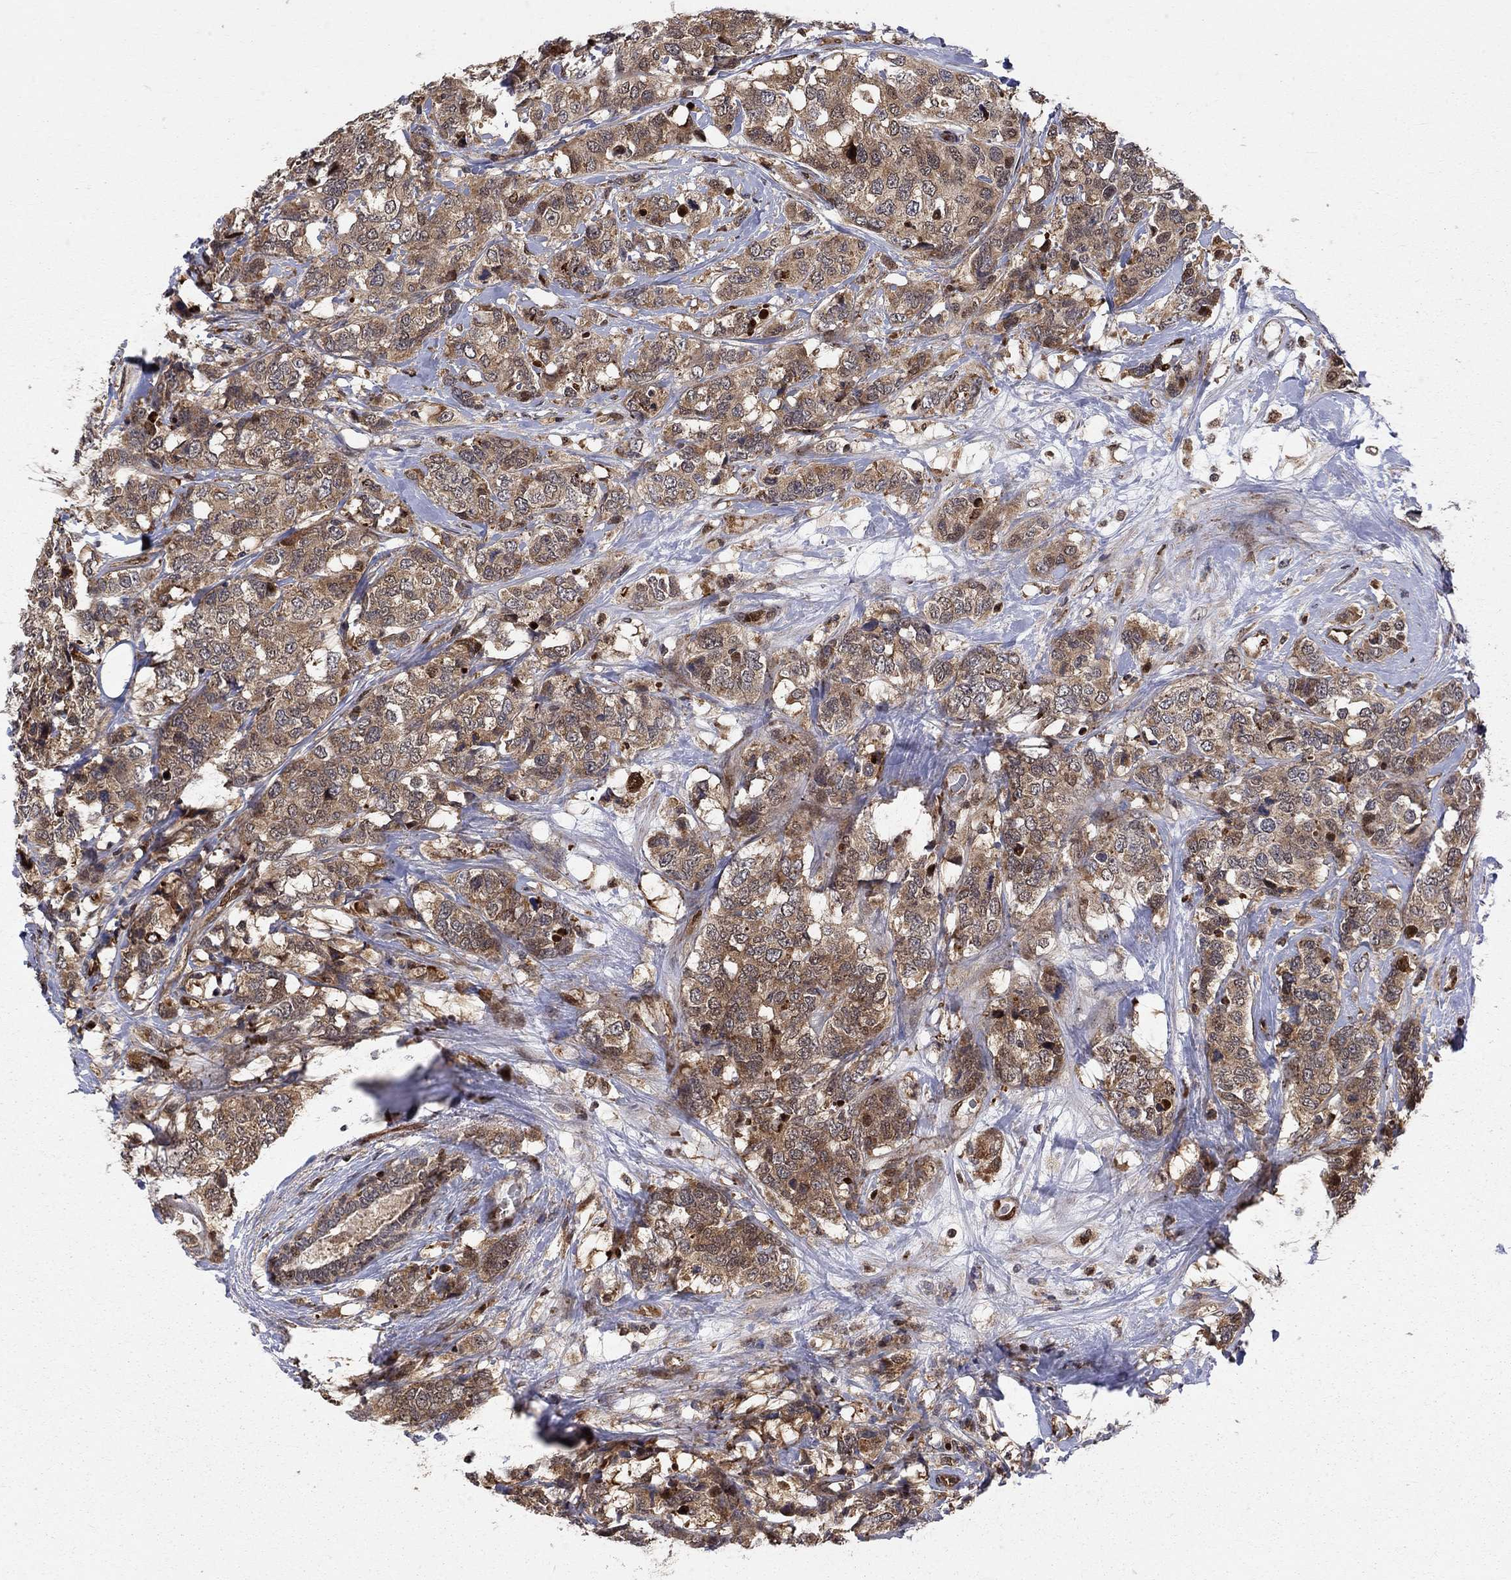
{"staining": {"intensity": "moderate", "quantity": ">75%", "location": "cytoplasmic/membranous,nuclear"}, "tissue": "breast cancer", "cell_type": "Tumor cells", "image_type": "cancer", "snomed": [{"axis": "morphology", "description": "Lobular carcinoma"}, {"axis": "topography", "description": "Breast"}], "caption": "Immunohistochemistry (DAB) staining of human breast lobular carcinoma displays moderate cytoplasmic/membranous and nuclear protein staining in about >75% of tumor cells.", "gene": "ELOB", "patient": {"sex": "female", "age": 59}}